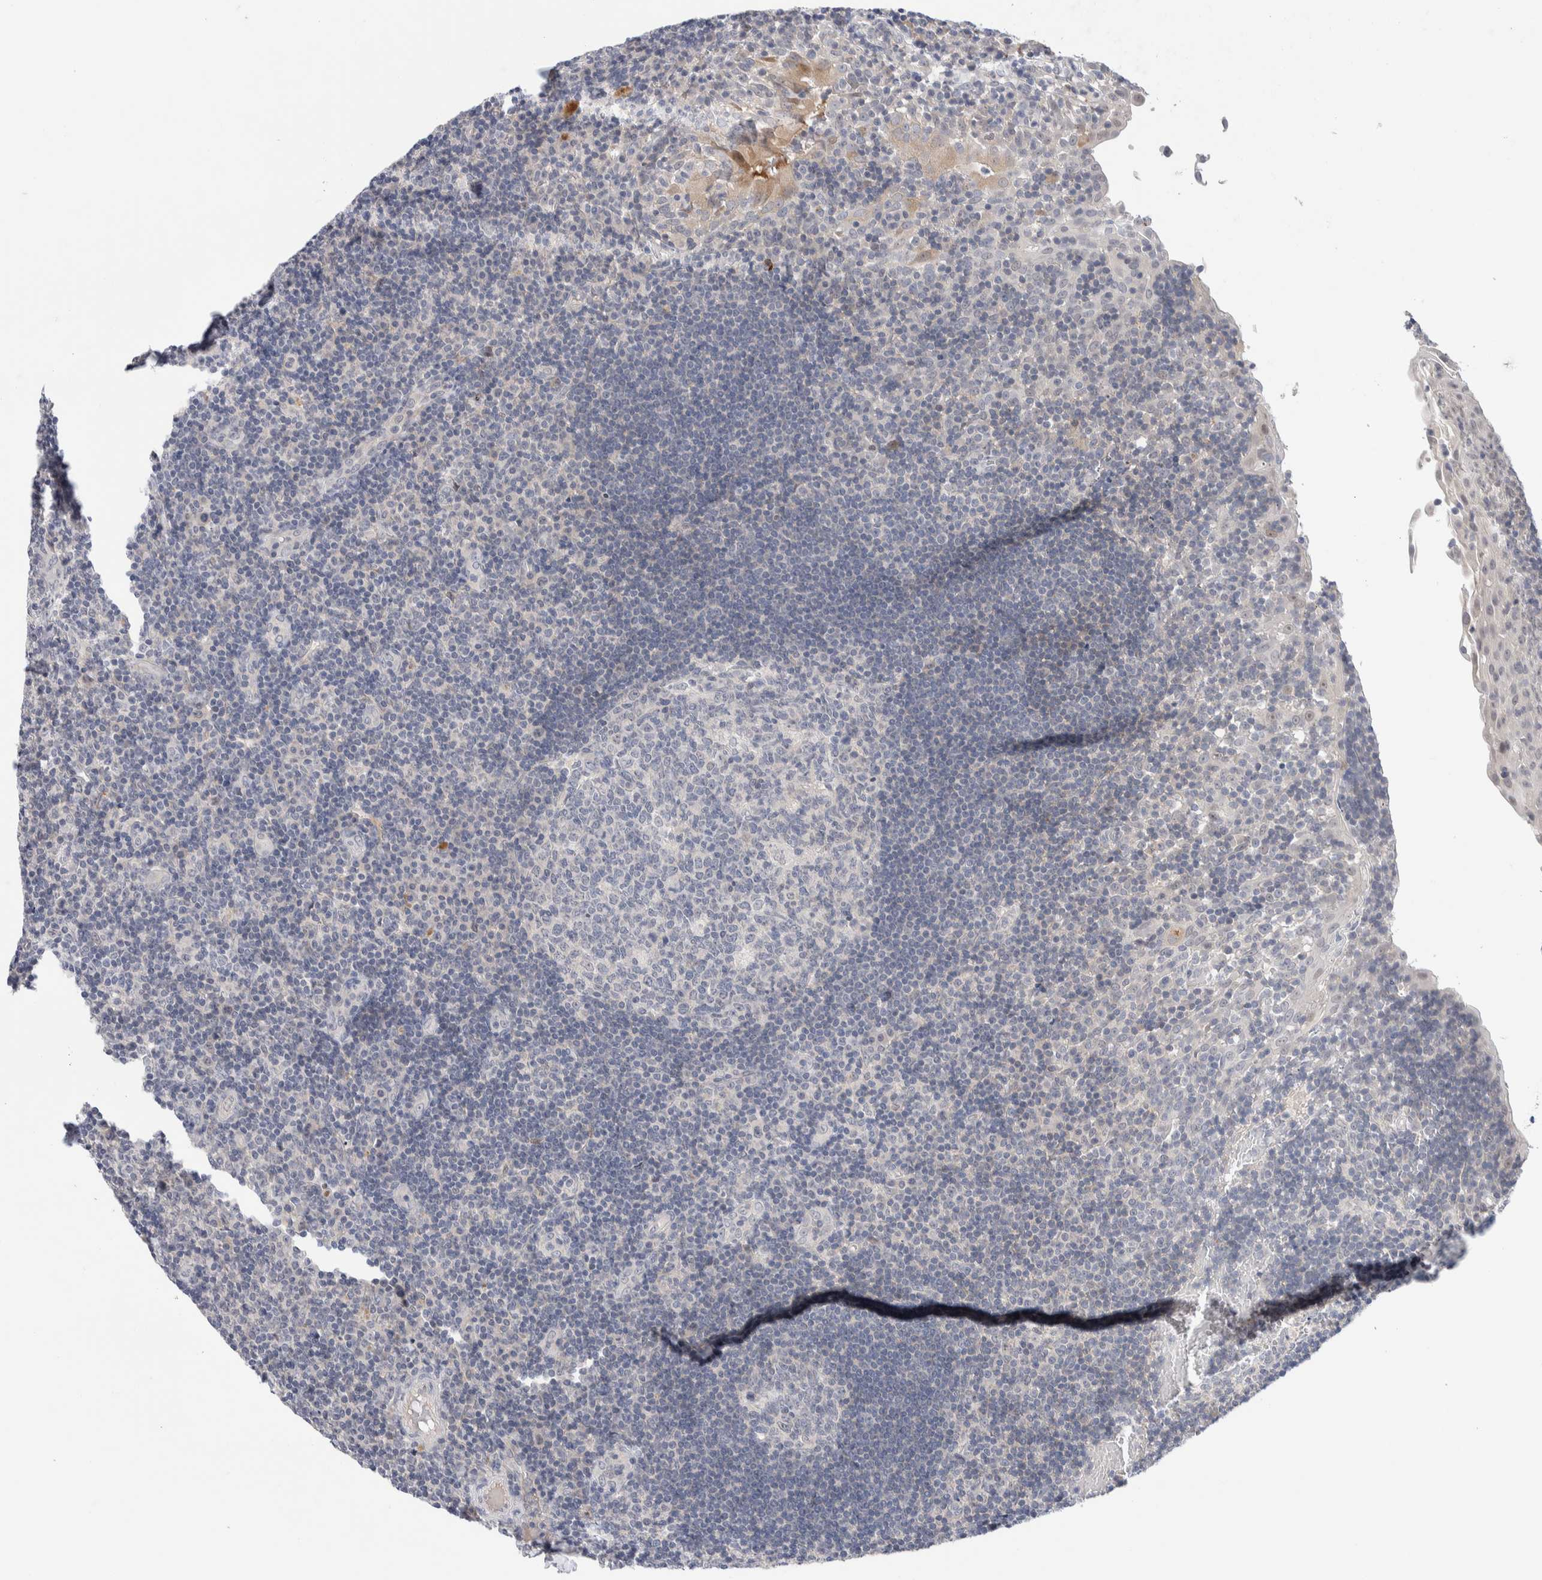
{"staining": {"intensity": "negative", "quantity": "none", "location": "none"}, "tissue": "tonsil", "cell_type": "Germinal center cells", "image_type": "normal", "snomed": [{"axis": "morphology", "description": "Normal tissue, NOS"}, {"axis": "topography", "description": "Tonsil"}], "caption": "Immunohistochemistry photomicrograph of normal tonsil: tonsil stained with DAB shows no significant protein staining in germinal center cells.", "gene": "DNAJB6", "patient": {"sex": "female", "age": 40}}